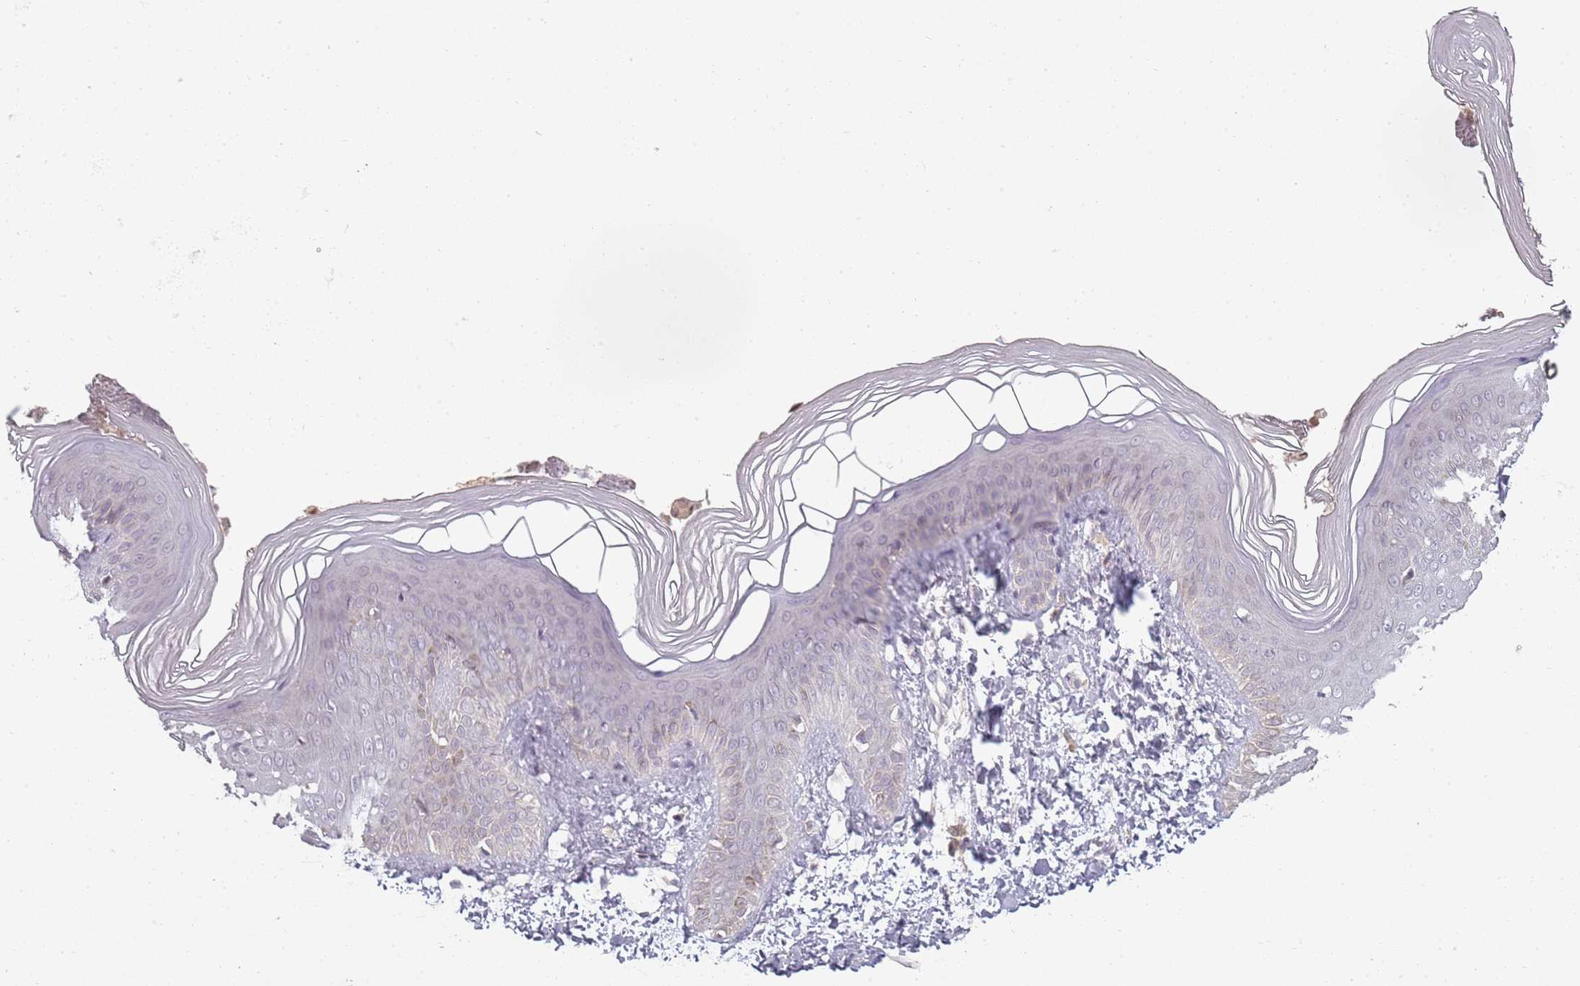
{"staining": {"intensity": "moderate", "quantity": "<25%", "location": "cytoplasmic/membranous"}, "tissue": "skin", "cell_type": "Epidermal cells", "image_type": "normal", "snomed": [{"axis": "morphology", "description": "Normal tissue, NOS"}, {"axis": "topography", "description": "Anal"}], "caption": "An image showing moderate cytoplasmic/membranous positivity in approximately <25% of epidermal cells in normal skin, as visualized by brown immunohistochemical staining.", "gene": "CC2D2B", "patient": {"sex": "female", "age": 40}}